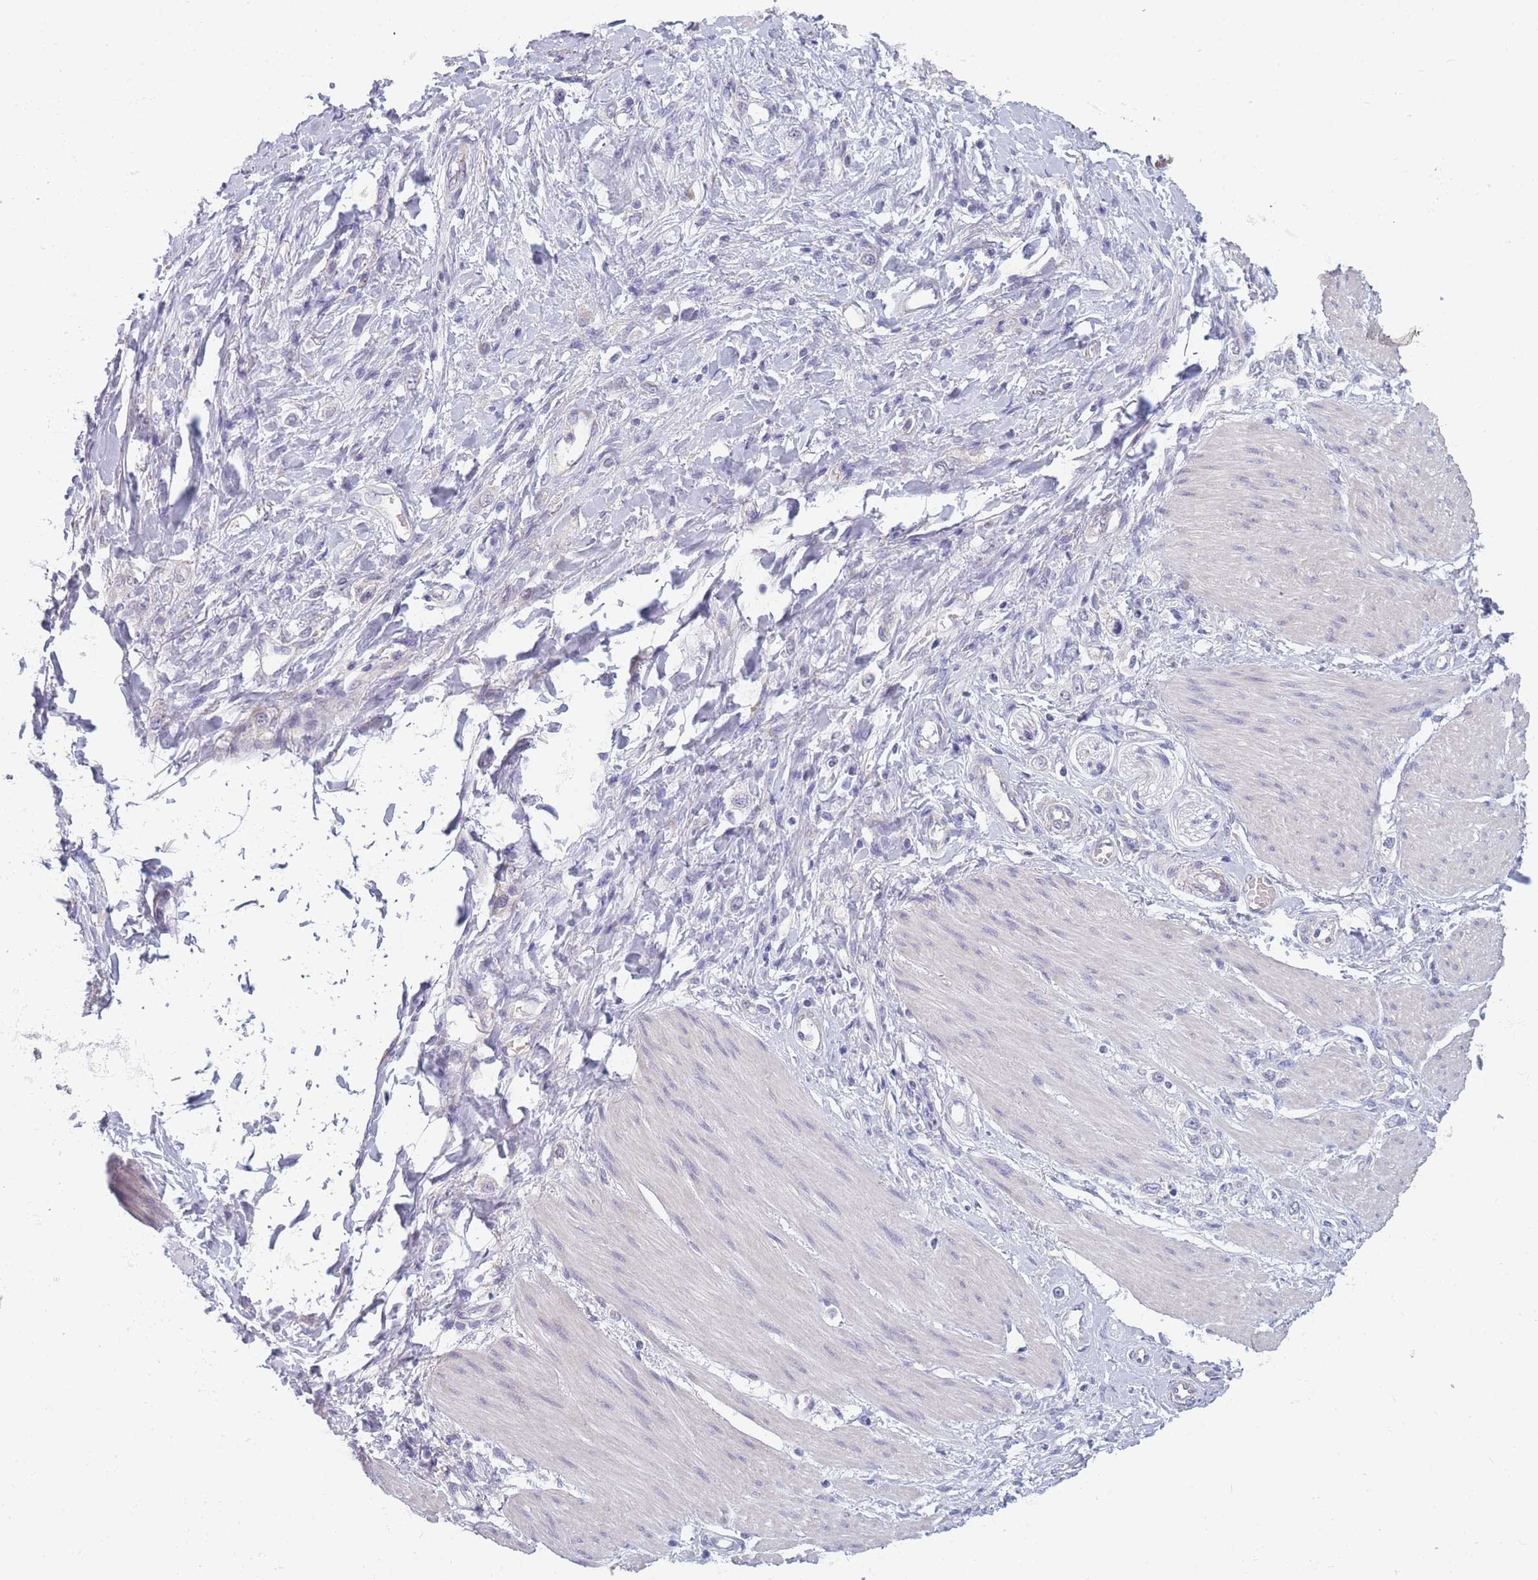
{"staining": {"intensity": "negative", "quantity": "none", "location": "none"}, "tissue": "stomach cancer", "cell_type": "Tumor cells", "image_type": "cancer", "snomed": [{"axis": "morphology", "description": "Adenocarcinoma, NOS"}, {"axis": "topography", "description": "Stomach"}], "caption": "A histopathology image of adenocarcinoma (stomach) stained for a protein shows no brown staining in tumor cells.", "gene": "NDUFAF6", "patient": {"sex": "female", "age": 65}}